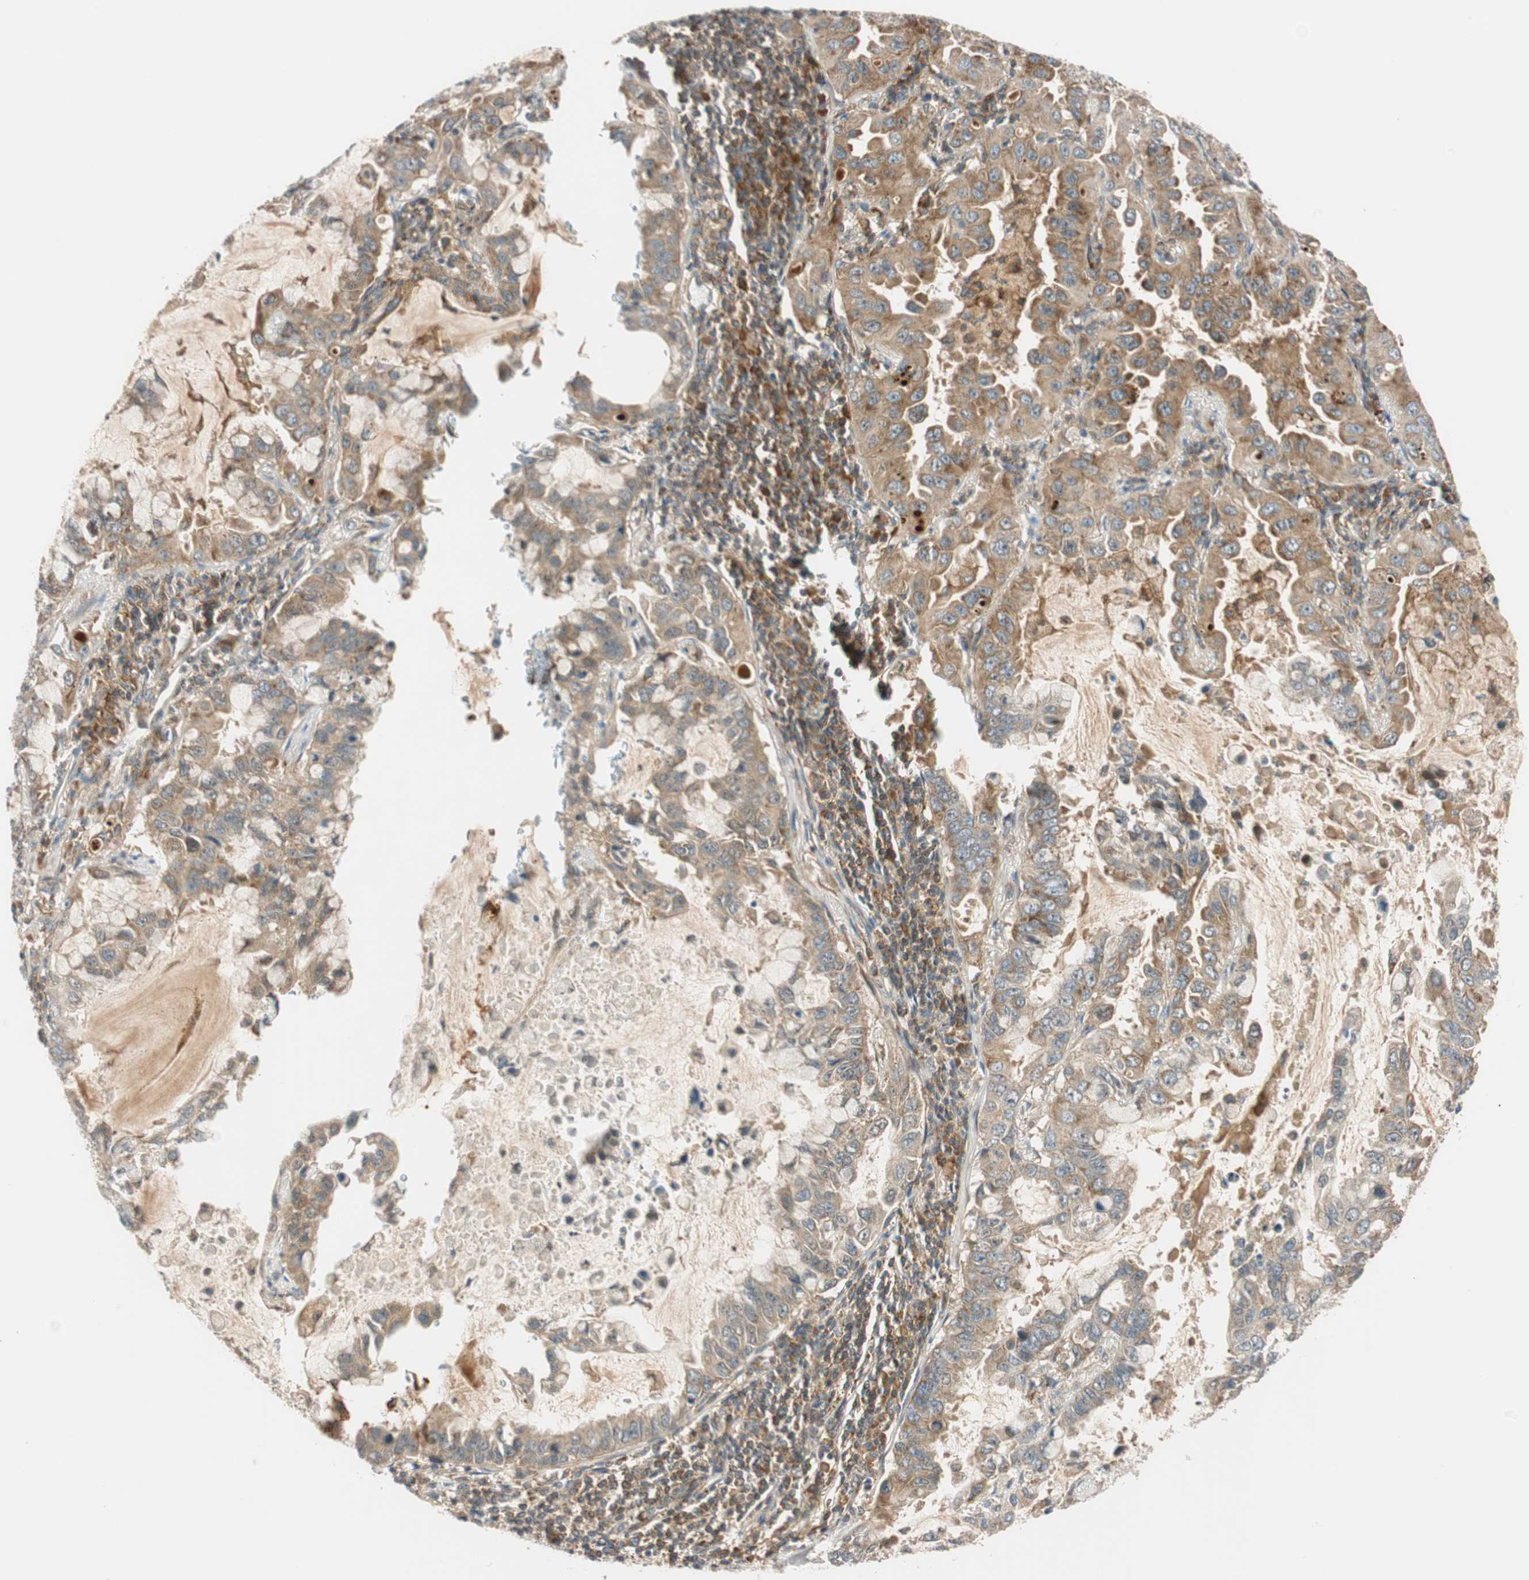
{"staining": {"intensity": "weak", "quantity": ">75%", "location": "cytoplasmic/membranous"}, "tissue": "lung cancer", "cell_type": "Tumor cells", "image_type": "cancer", "snomed": [{"axis": "morphology", "description": "Adenocarcinoma, NOS"}, {"axis": "topography", "description": "Lung"}], "caption": "Immunohistochemistry (IHC) of adenocarcinoma (lung) shows low levels of weak cytoplasmic/membranous staining in about >75% of tumor cells.", "gene": "ABI1", "patient": {"sex": "male", "age": 64}}